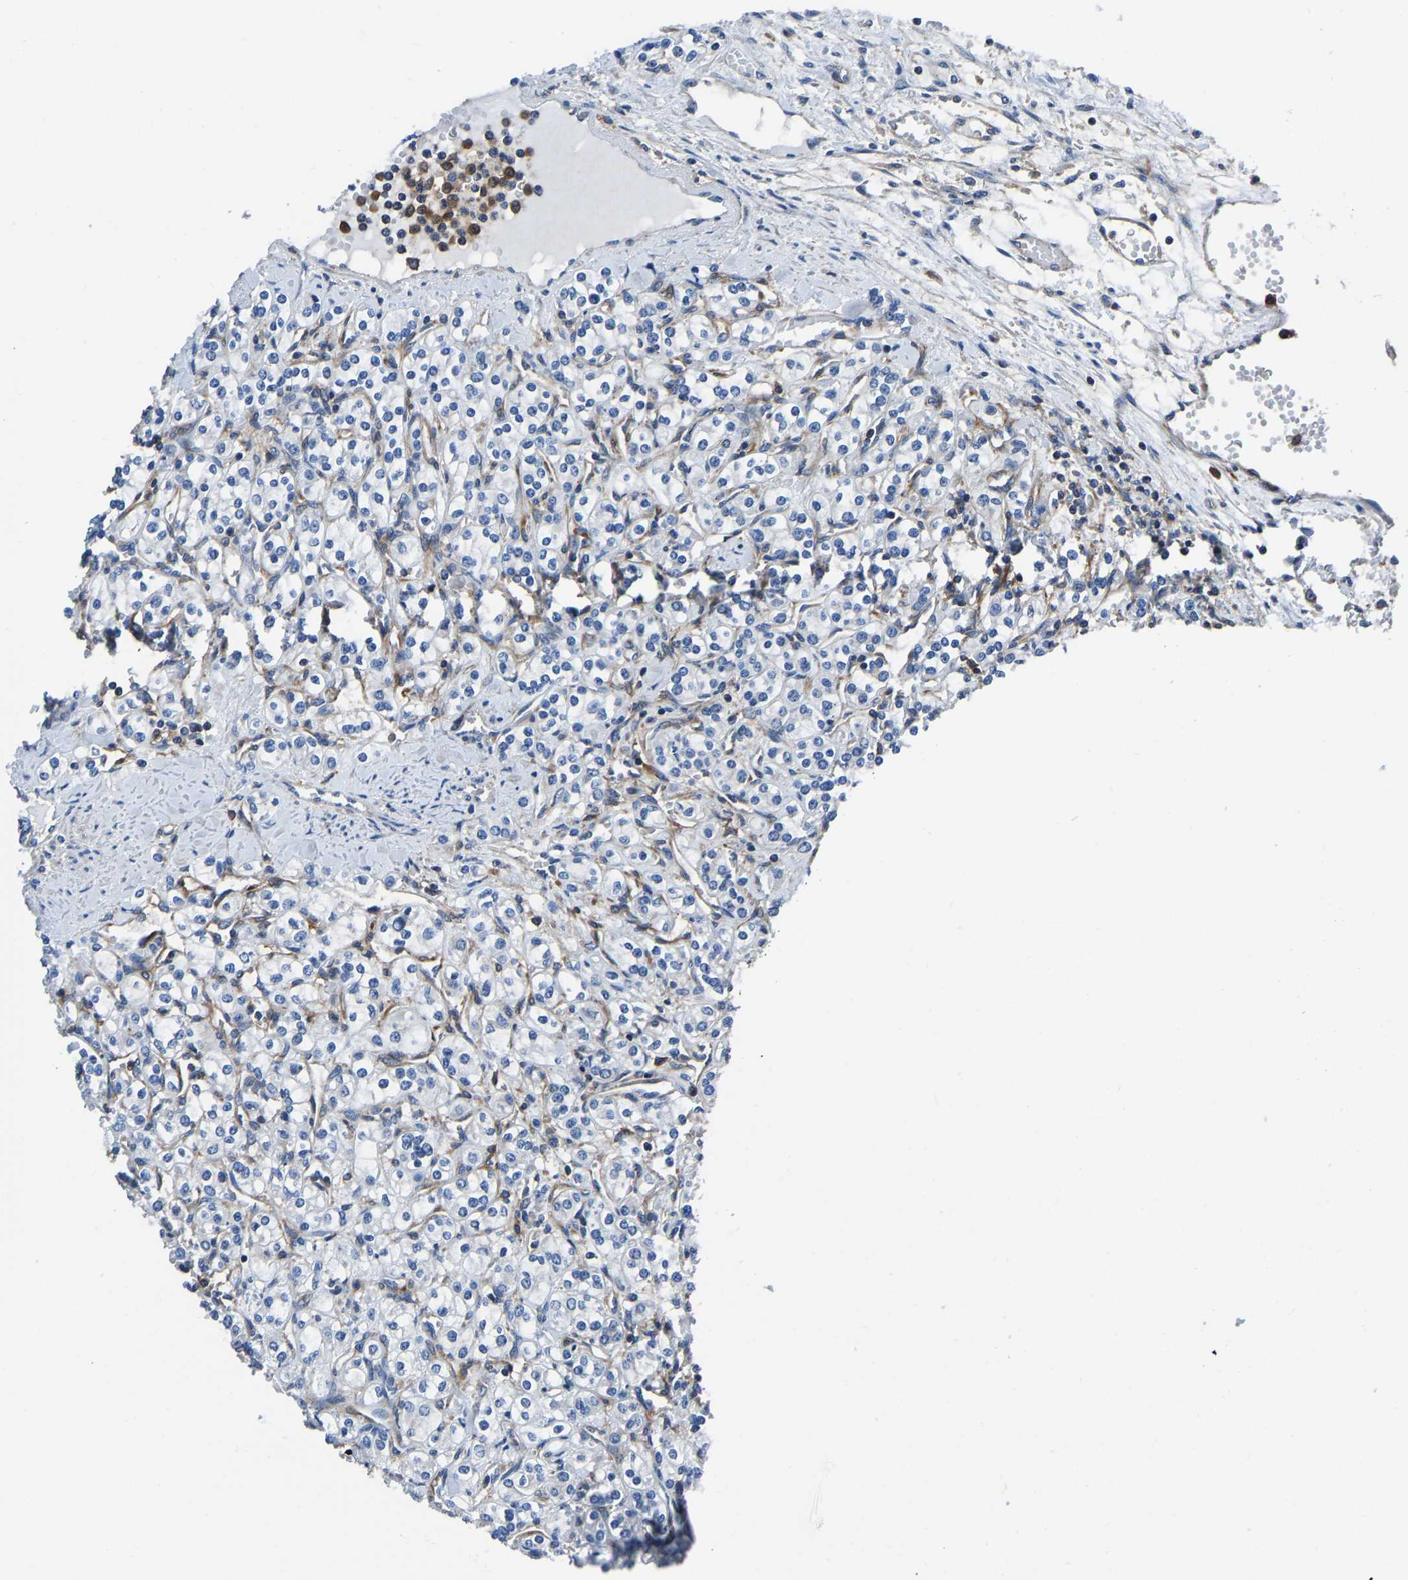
{"staining": {"intensity": "negative", "quantity": "none", "location": "none"}, "tissue": "renal cancer", "cell_type": "Tumor cells", "image_type": "cancer", "snomed": [{"axis": "morphology", "description": "Adenocarcinoma, NOS"}, {"axis": "topography", "description": "Kidney"}], "caption": "An image of adenocarcinoma (renal) stained for a protein shows no brown staining in tumor cells.", "gene": "PRKAR1A", "patient": {"sex": "male", "age": 77}}